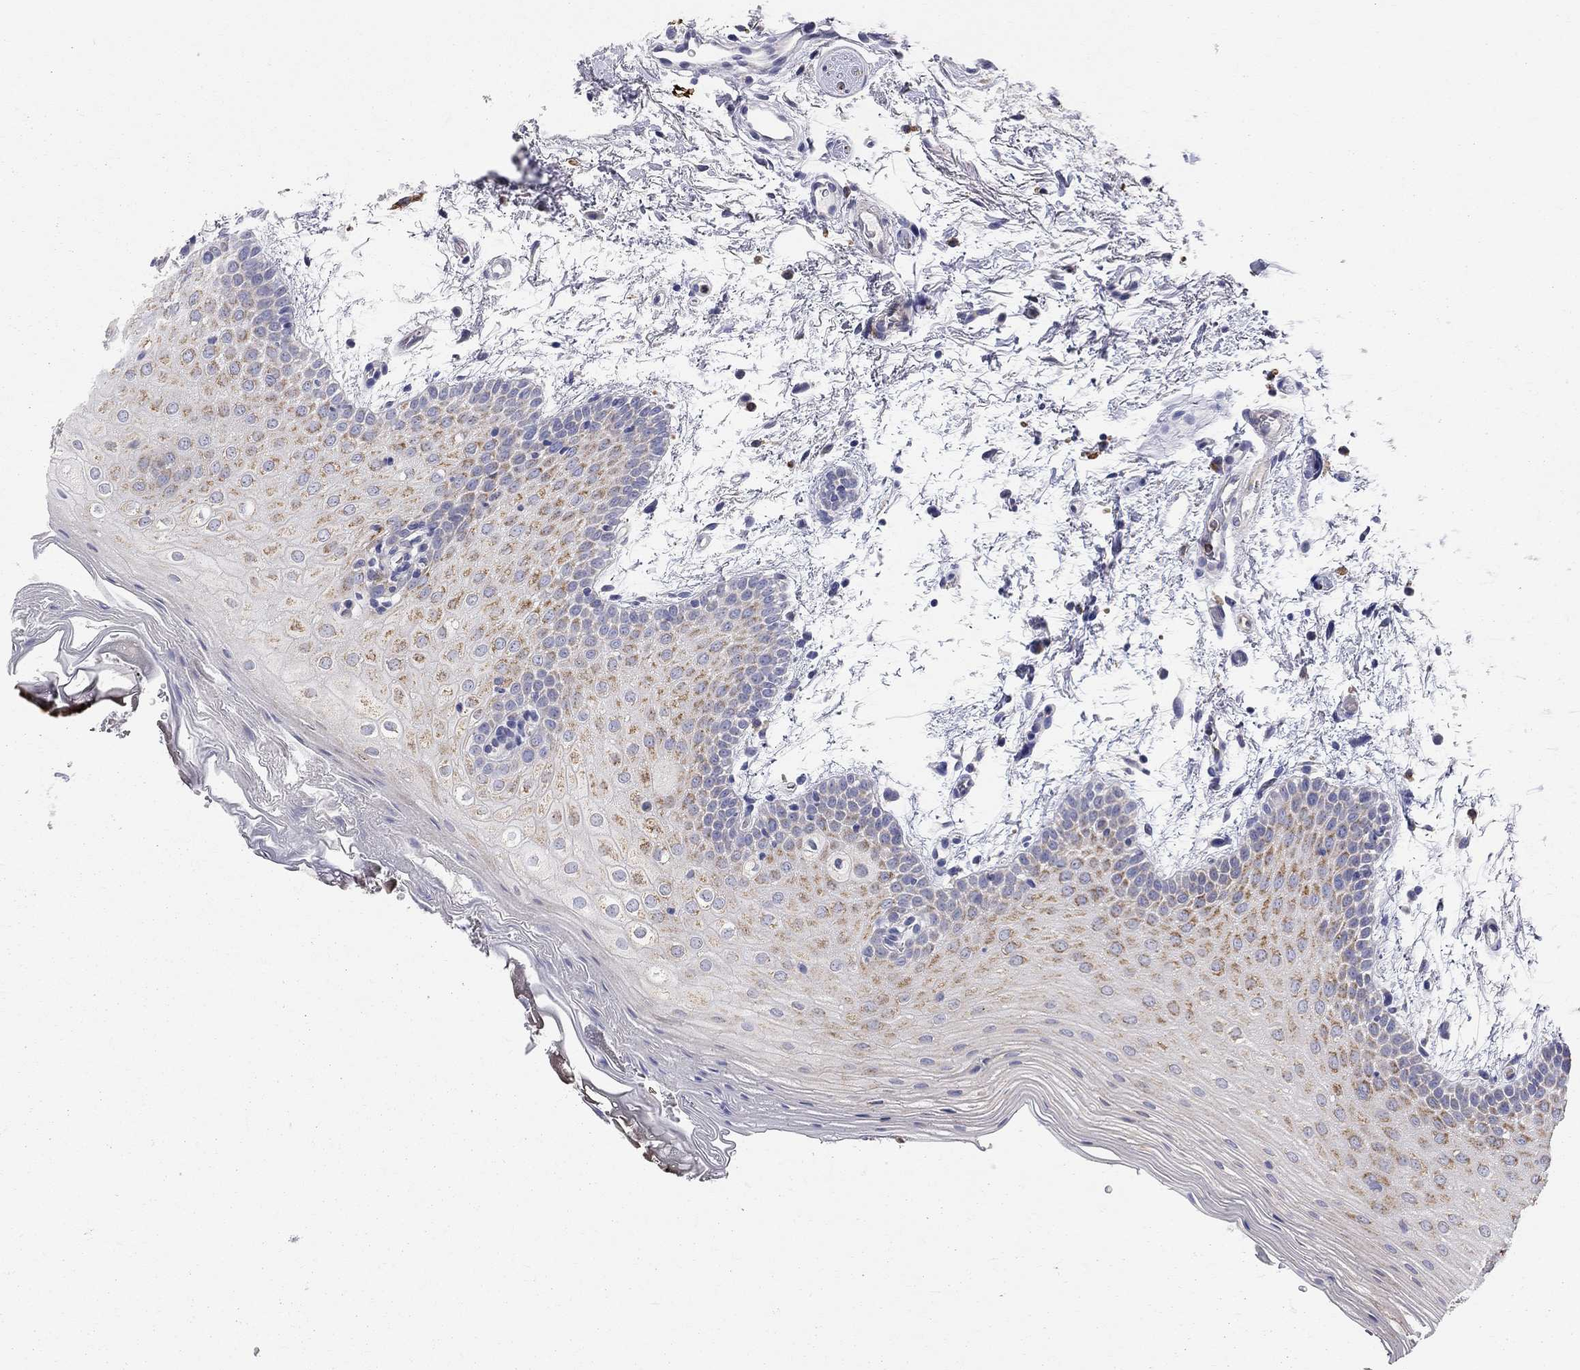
{"staining": {"intensity": "moderate", "quantity": "25%-75%", "location": "cytoplasmic/membranous"}, "tissue": "oral mucosa", "cell_type": "Squamous epithelial cells", "image_type": "normal", "snomed": [{"axis": "morphology", "description": "Normal tissue, NOS"}, {"axis": "topography", "description": "Oral tissue"}, {"axis": "topography", "description": "Tounge, NOS"}], "caption": "Immunohistochemistry (DAB (3,3'-diaminobenzidine)) staining of unremarkable oral mucosa reveals moderate cytoplasmic/membranous protein positivity in about 25%-75% of squamous epithelial cells.", "gene": "ACSL1", "patient": {"sex": "female", "age": 86}}